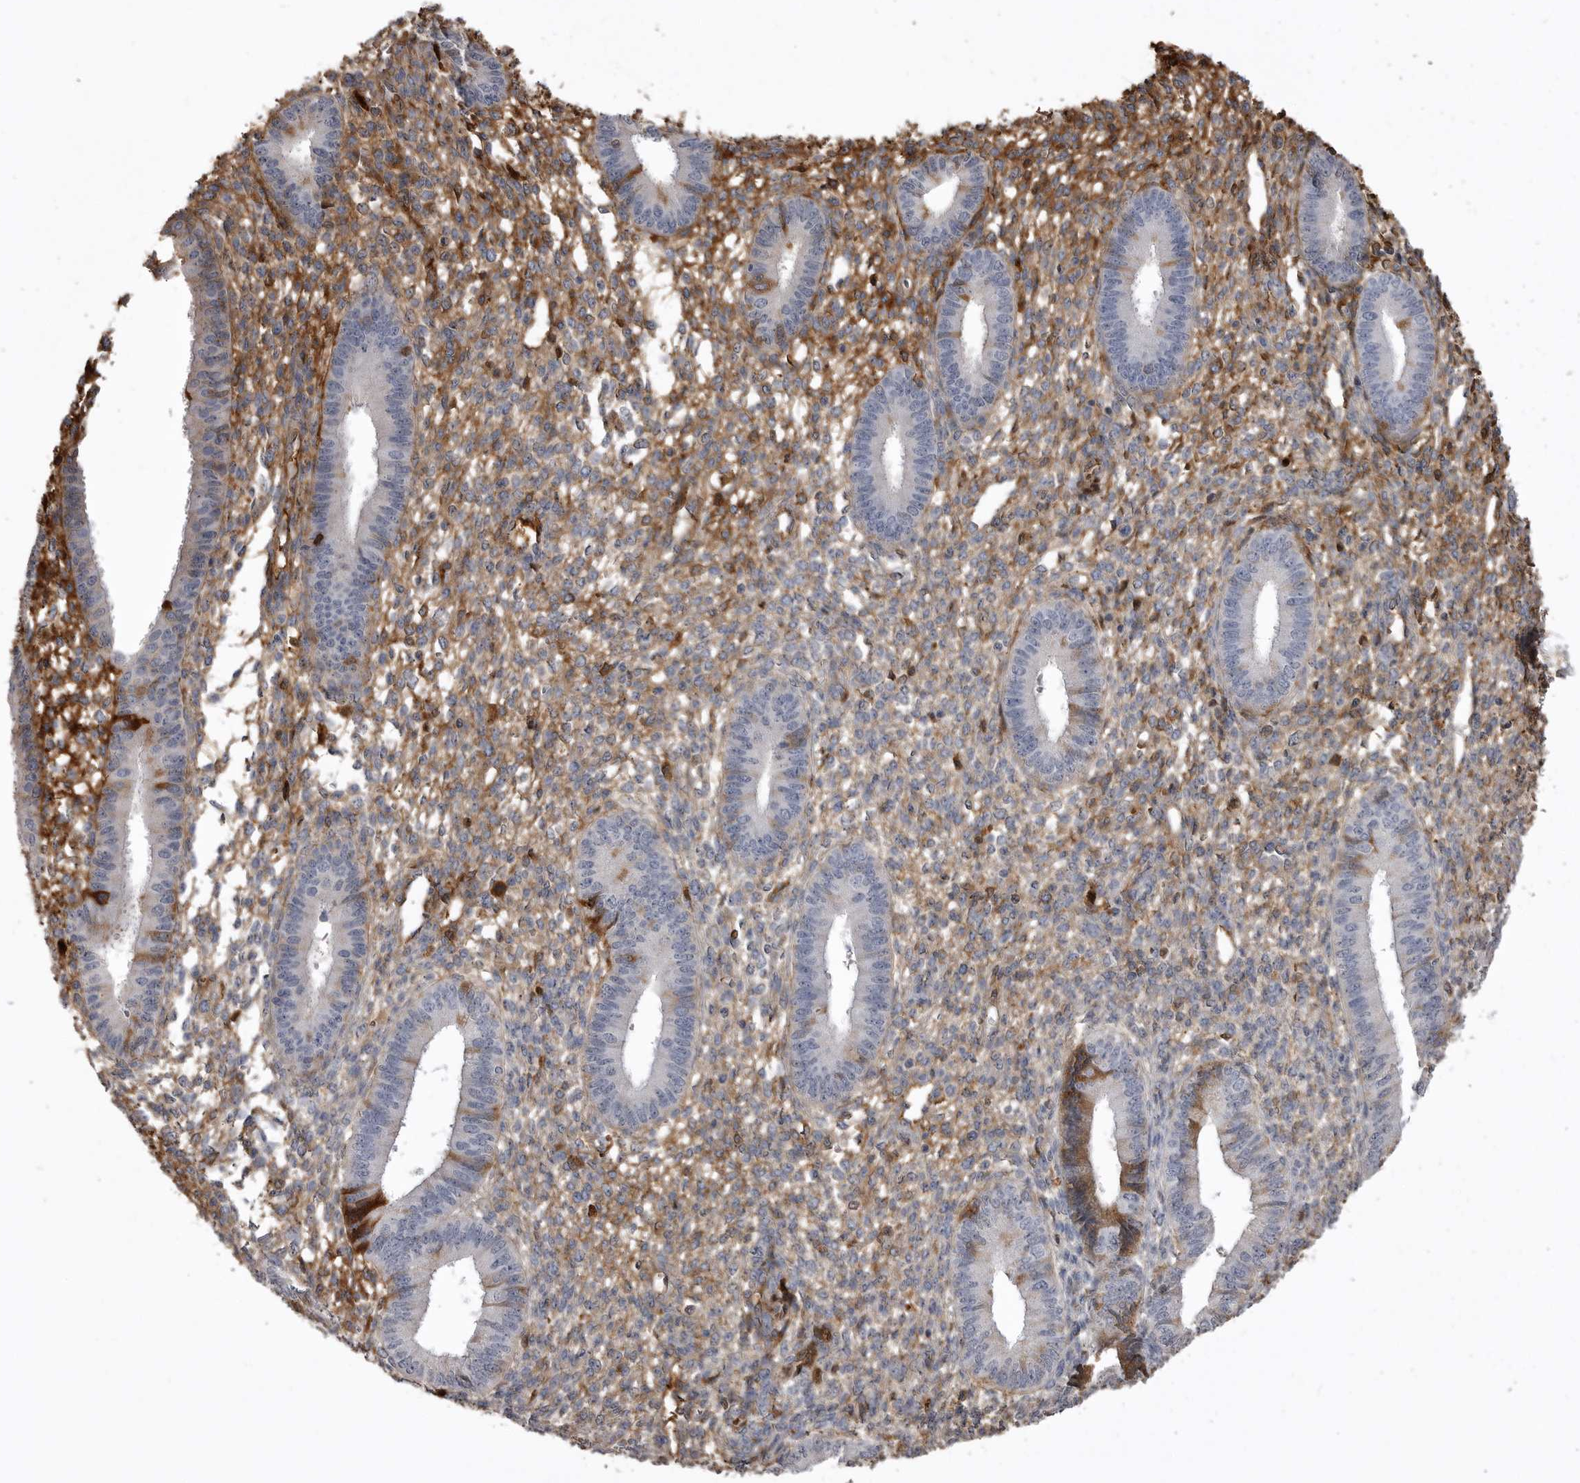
{"staining": {"intensity": "moderate", "quantity": "25%-75%", "location": "cytoplasmic/membranous"}, "tissue": "endometrium", "cell_type": "Cells in endometrial stroma", "image_type": "normal", "snomed": [{"axis": "morphology", "description": "Normal tissue, NOS"}, {"axis": "topography", "description": "Endometrium"}], "caption": "Endometrium stained for a protein (brown) demonstrates moderate cytoplasmic/membranous positive positivity in about 25%-75% of cells in endometrial stroma.", "gene": "AHSG", "patient": {"sex": "female", "age": 46}}